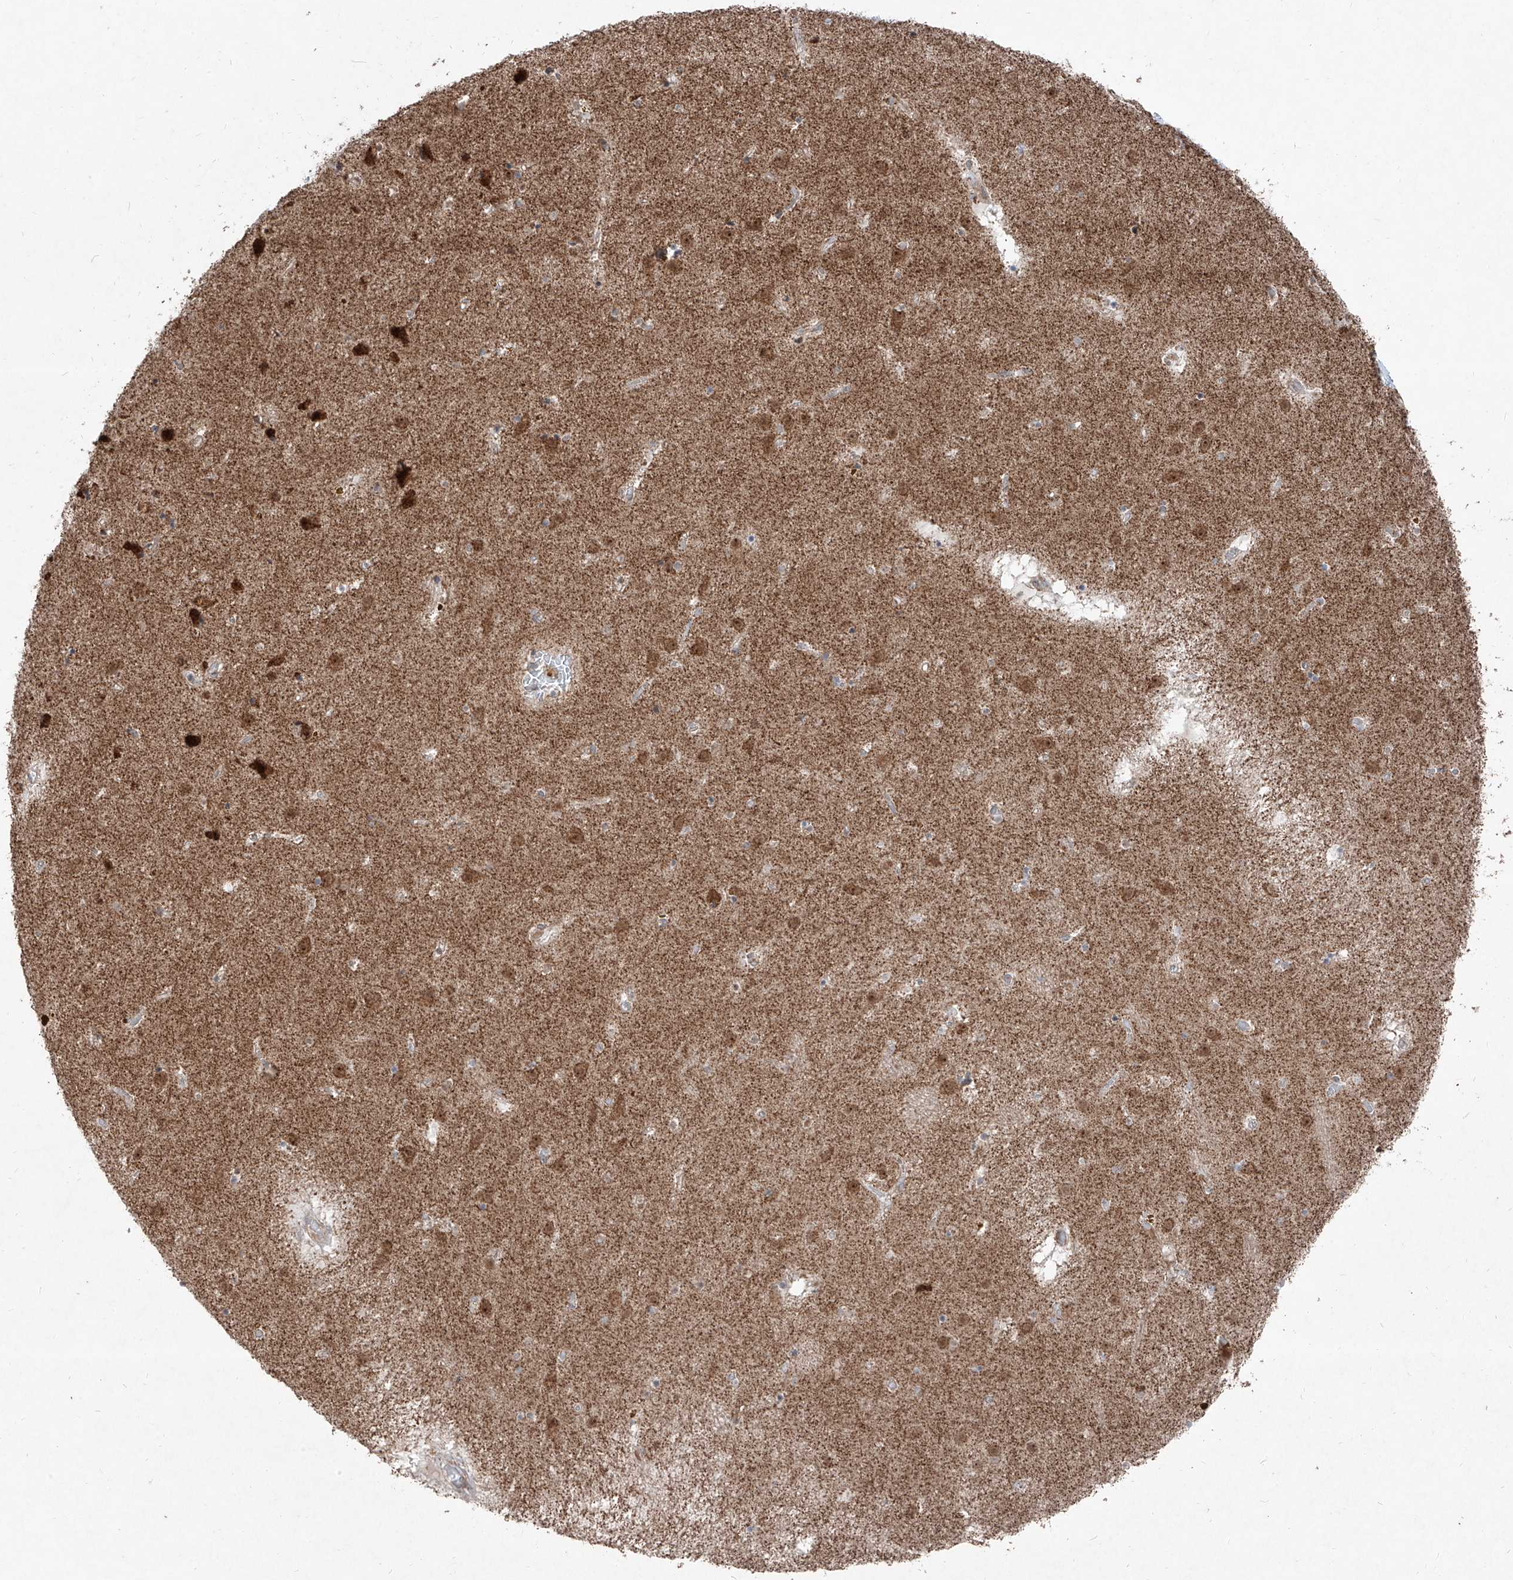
{"staining": {"intensity": "moderate", "quantity": "25%-75%", "location": "cytoplasmic/membranous"}, "tissue": "caudate", "cell_type": "Glial cells", "image_type": "normal", "snomed": [{"axis": "morphology", "description": "Normal tissue, NOS"}, {"axis": "topography", "description": "Lateral ventricle wall"}], "caption": "Immunohistochemical staining of normal caudate shows 25%-75% levels of moderate cytoplasmic/membranous protein positivity in about 25%-75% of glial cells. Nuclei are stained in blue.", "gene": "NDUFB3", "patient": {"sex": "male", "age": 70}}